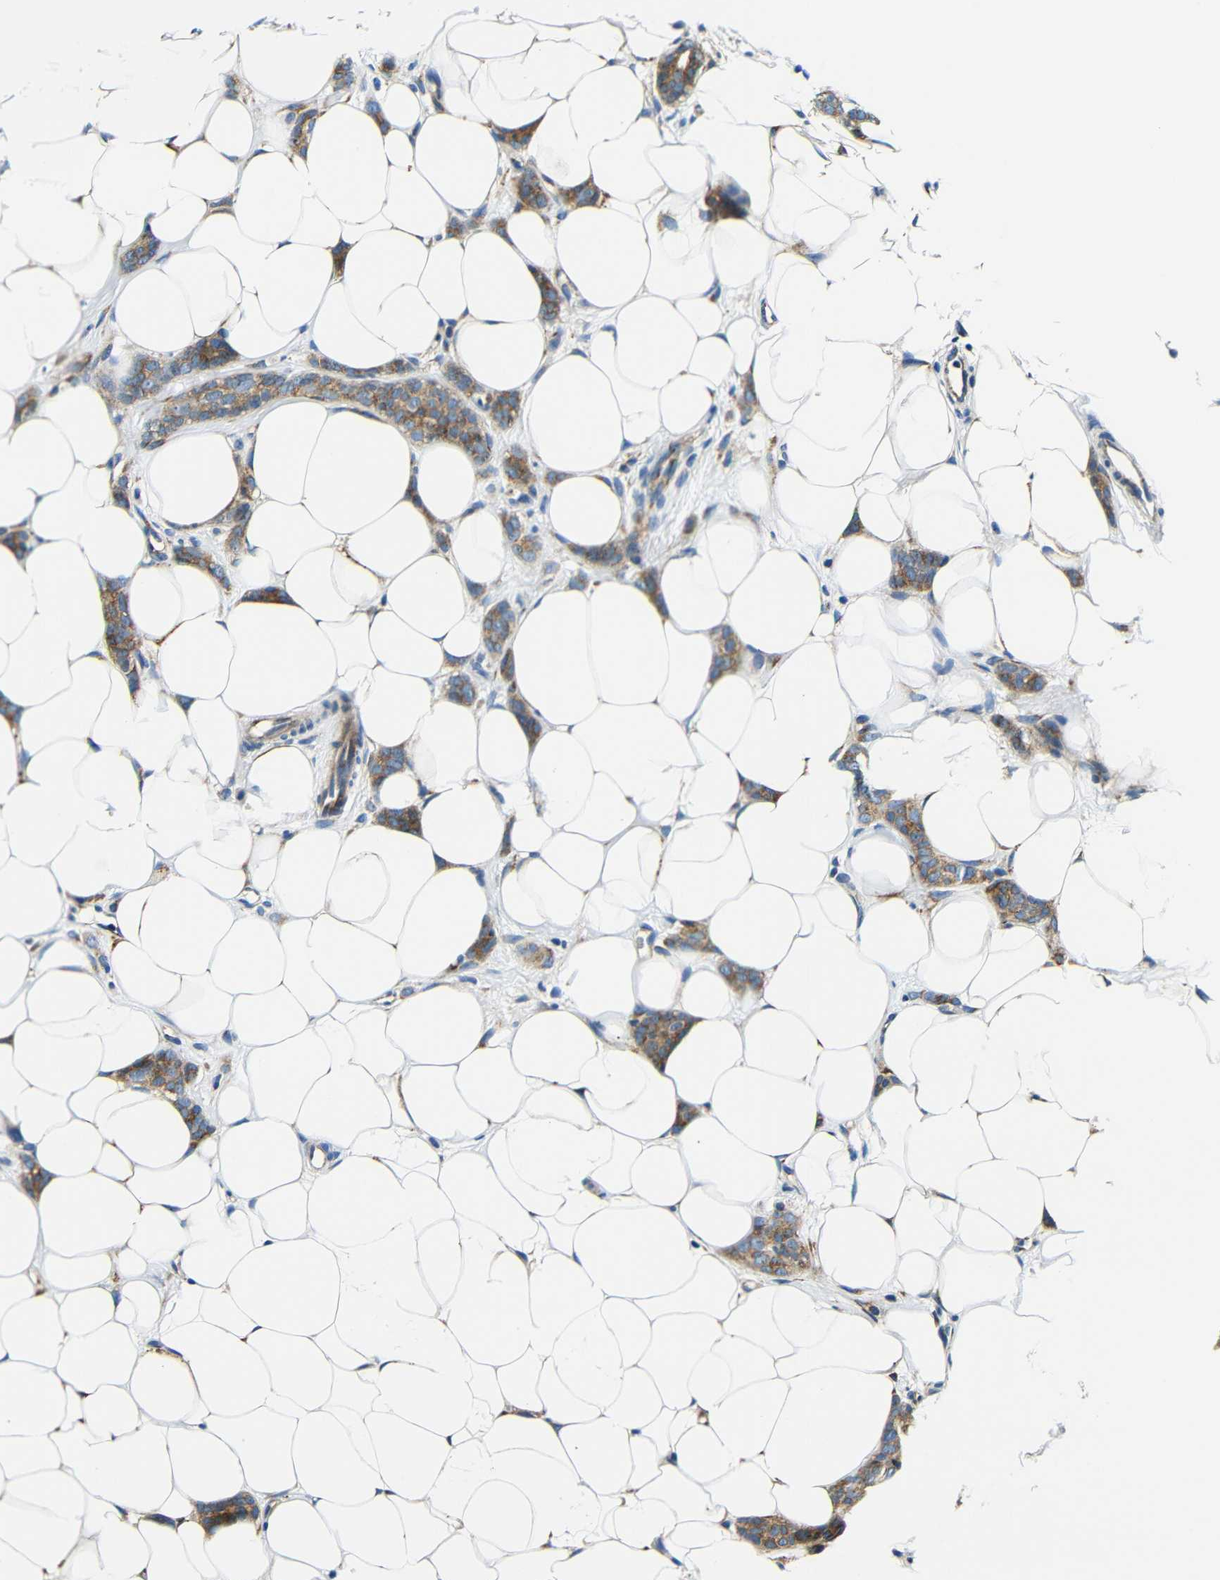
{"staining": {"intensity": "moderate", "quantity": ">75%", "location": "cytoplasmic/membranous"}, "tissue": "breast cancer", "cell_type": "Tumor cells", "image_type": "cancer", "snomed": [{"axis": "morphology", "description": "Lobular carcinoma"}, {"axis": "topography", "description": "Skin"}, {"axis": "topography", "description": "Breast"}], "caption": "IHC (DAB) staining of human breast lobular carcinoma displays moderate cytoplasmic/membranous protein expression in approximately >75% of tumor cells.", "gene": "USO1", "patient": {"sex": "female", "age": 46}}